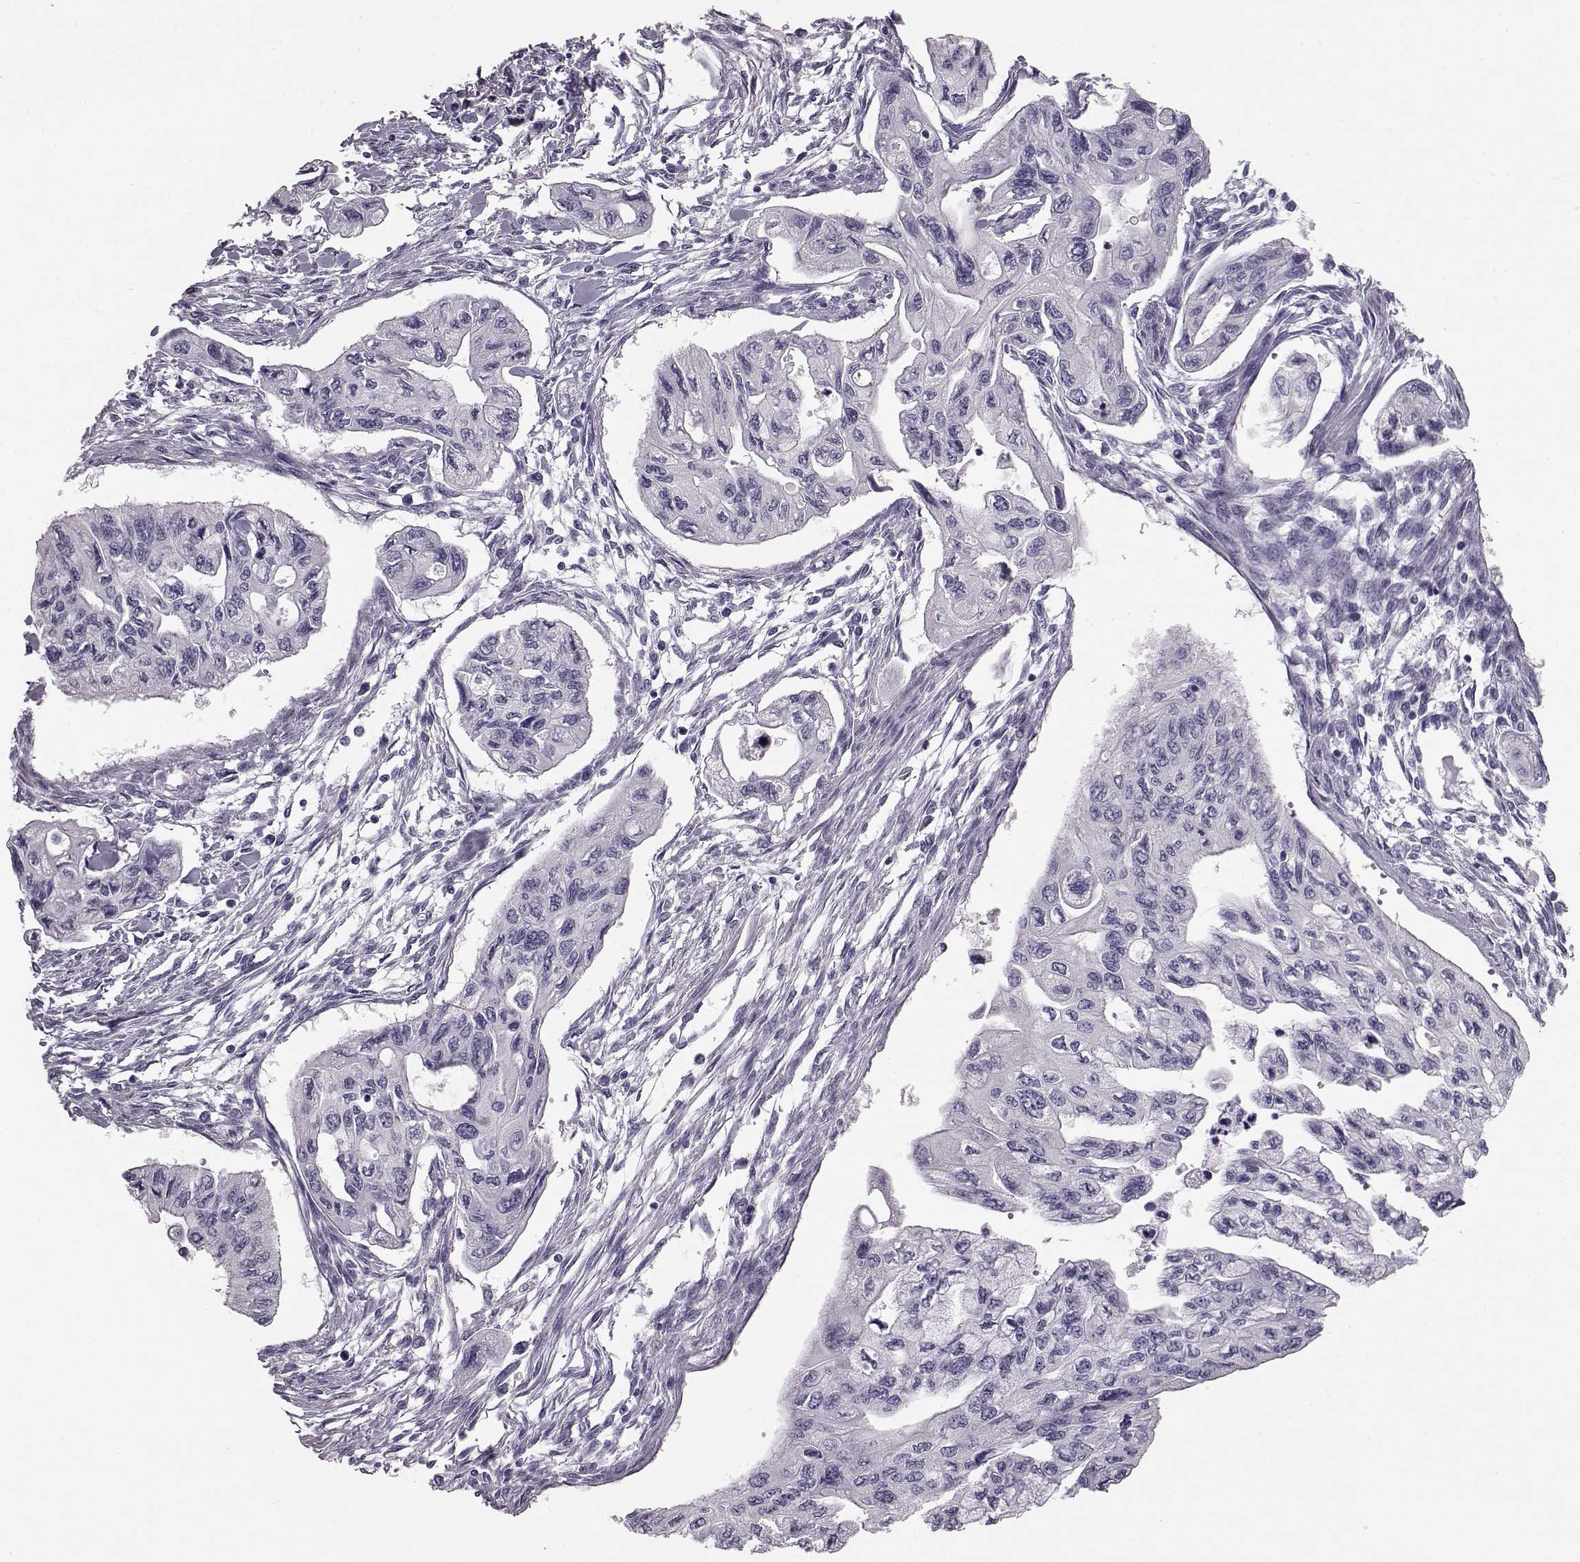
{"staining": {"intensity": "negative", "quantity": "none", "location": "none"}, "tissue": "pancreatic cancer", "cell_type": "Tumor cells", "image_type": "cancer", "snomed": [{"axis": "morphology", "description": "Adenocarcinoma, NOS"}, {"axis": "topography", "description": "Pancreas"}], "caption": "Tumor cells are negative for brown protein staining in pancreatic cancer.", "gene": "BFSP2", "patient": {"sex": "female", "age": 76}}